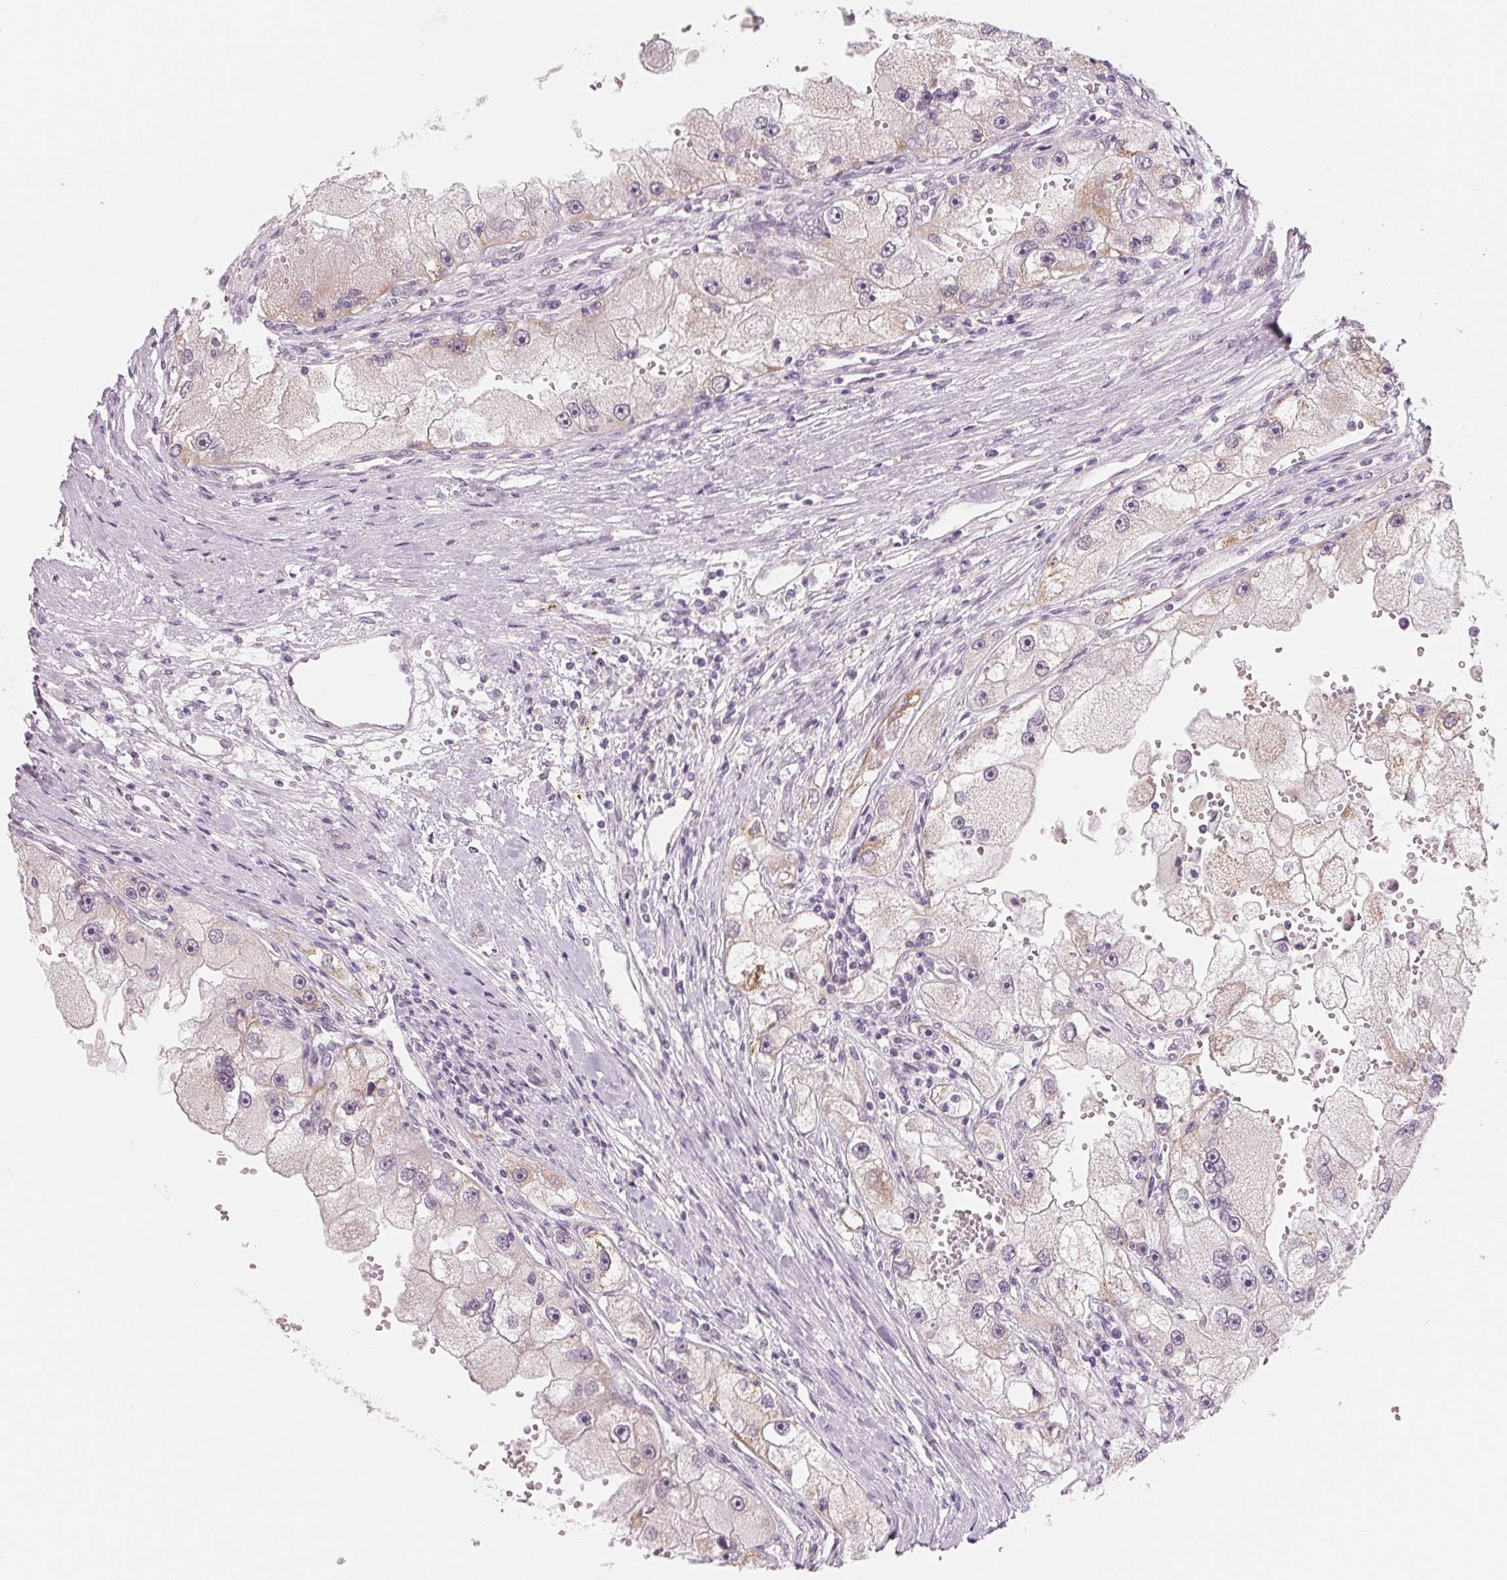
{"staining": {"intensity": "moderate", "quantity": "<25%", "location": "cytoplasmic/membranous"}, "tissue": "renal cancer", "cell_type": "Tumor cells", "image_type": "cancer", "snomed": [{"axis": "morphology", "description": "Adenocarcinoma, NOS"}, {"axis": "topography", "description": "Kidney"}], "caption": "Immunohistochemical staining of human renal cancer (adenocarcinoma) demonstrates moderate cytoplasmic/membranous protein expression in about <25% of tumor cells.", "gene": "CFC1", "patient": {"sex": "male", "age": 63}}